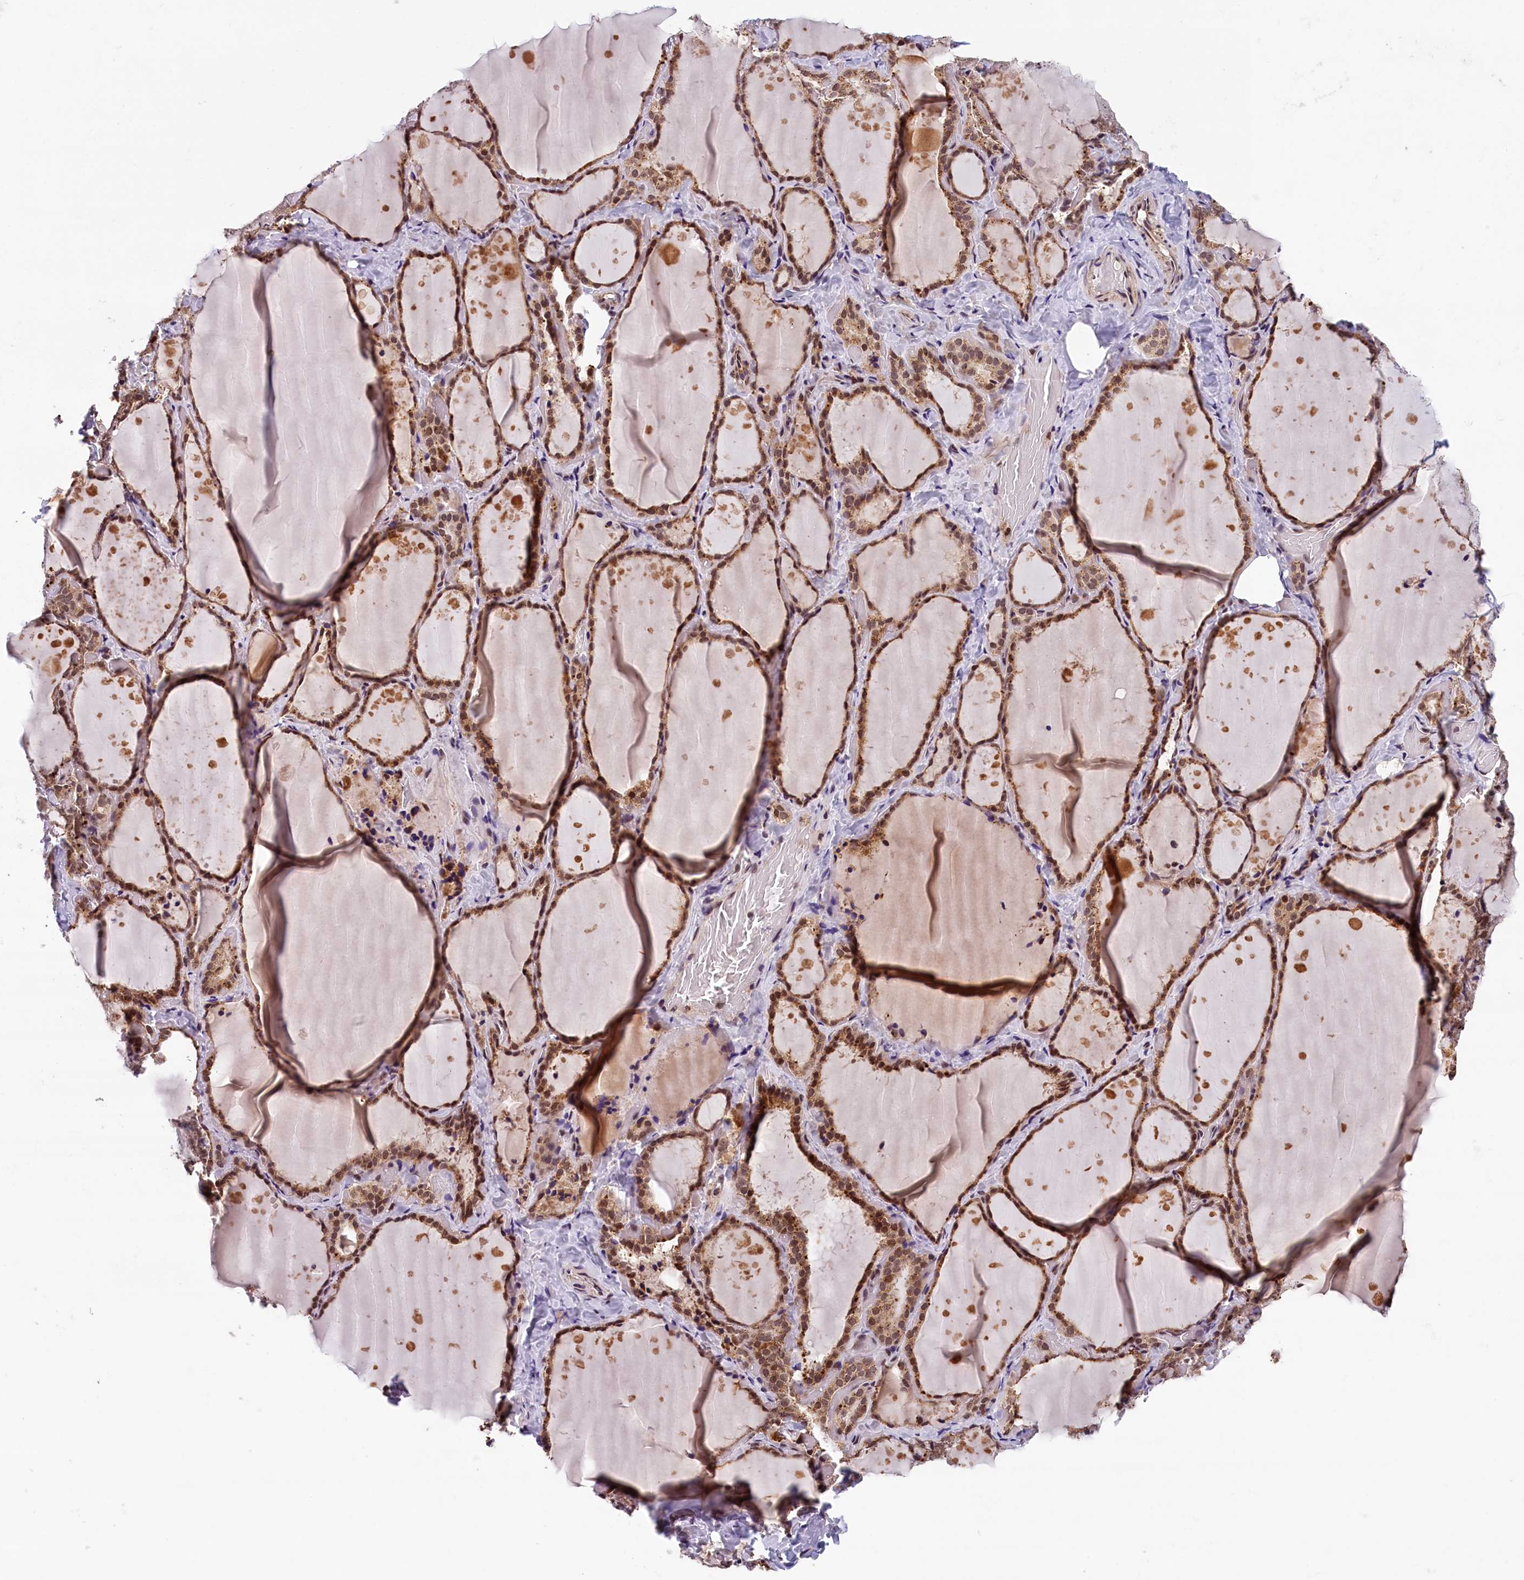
{"staining": {"intensity": "moderate", "quantity": ">75%", "location": "cytoplasmic/membranous,nuclear"}, "tissue": "thyroid gland", "cell_type": "Glandular cells", "image_type": "normal", "snomed": [{"axis": "morphology", "description": "Normal tissue, NOS"}, {"axis": "topography", "description": "Thyroid gland"}], "caption": "Moderate cytoplasmic/membranous,nuclear expression for a protein is identified in approximately >75% of glandular cells of unremarkable thyroid gland using immunohistochemistry (IHC).", "gene": "KCNK6", "patient": {"sex": "female", "age": 44}}